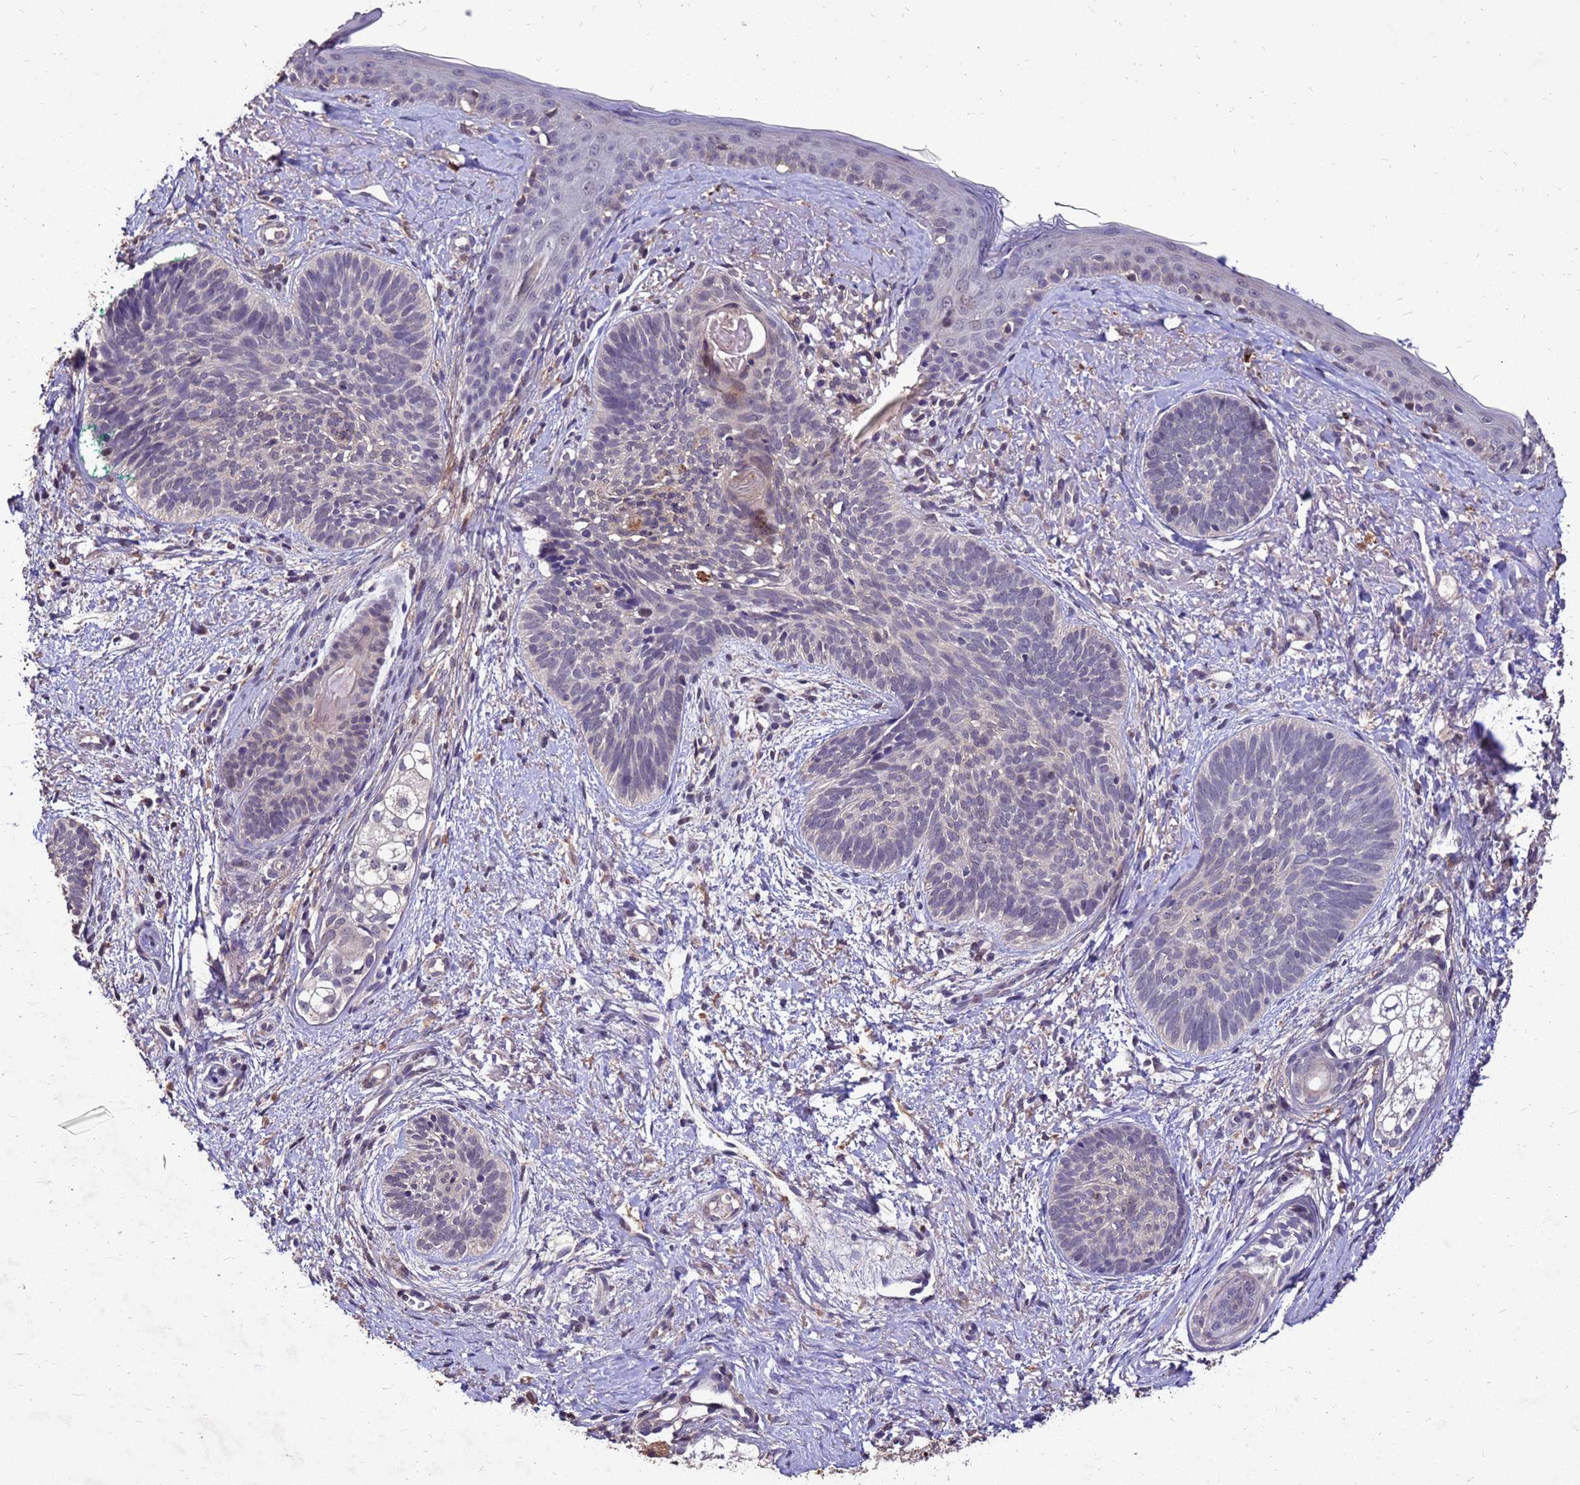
{"staining": {"intensity": "negative", "quantity": "none", "location": "none"}, "tissue": "skin cancer", "cell_type": "Tumor cells", "image_type": "cancer", "snomed": [{"axis": "morphology", "description": "Basal cell carcinoma"}, {"axis": "topography", "description": "Skin"}], "caption": "Immunohistochemistry (IHC) photomicrograph of neoplastic tissue: basal cell carcinoma (skin) stained with DAB (3,3'-diaminobenzidine) exhibits no significant protein expression in tumor cells. (DAB immunohistochemistry (IHC), high magnification).", "gene": "TOR4A", "patient": {"sex": "female", "age": 81}}